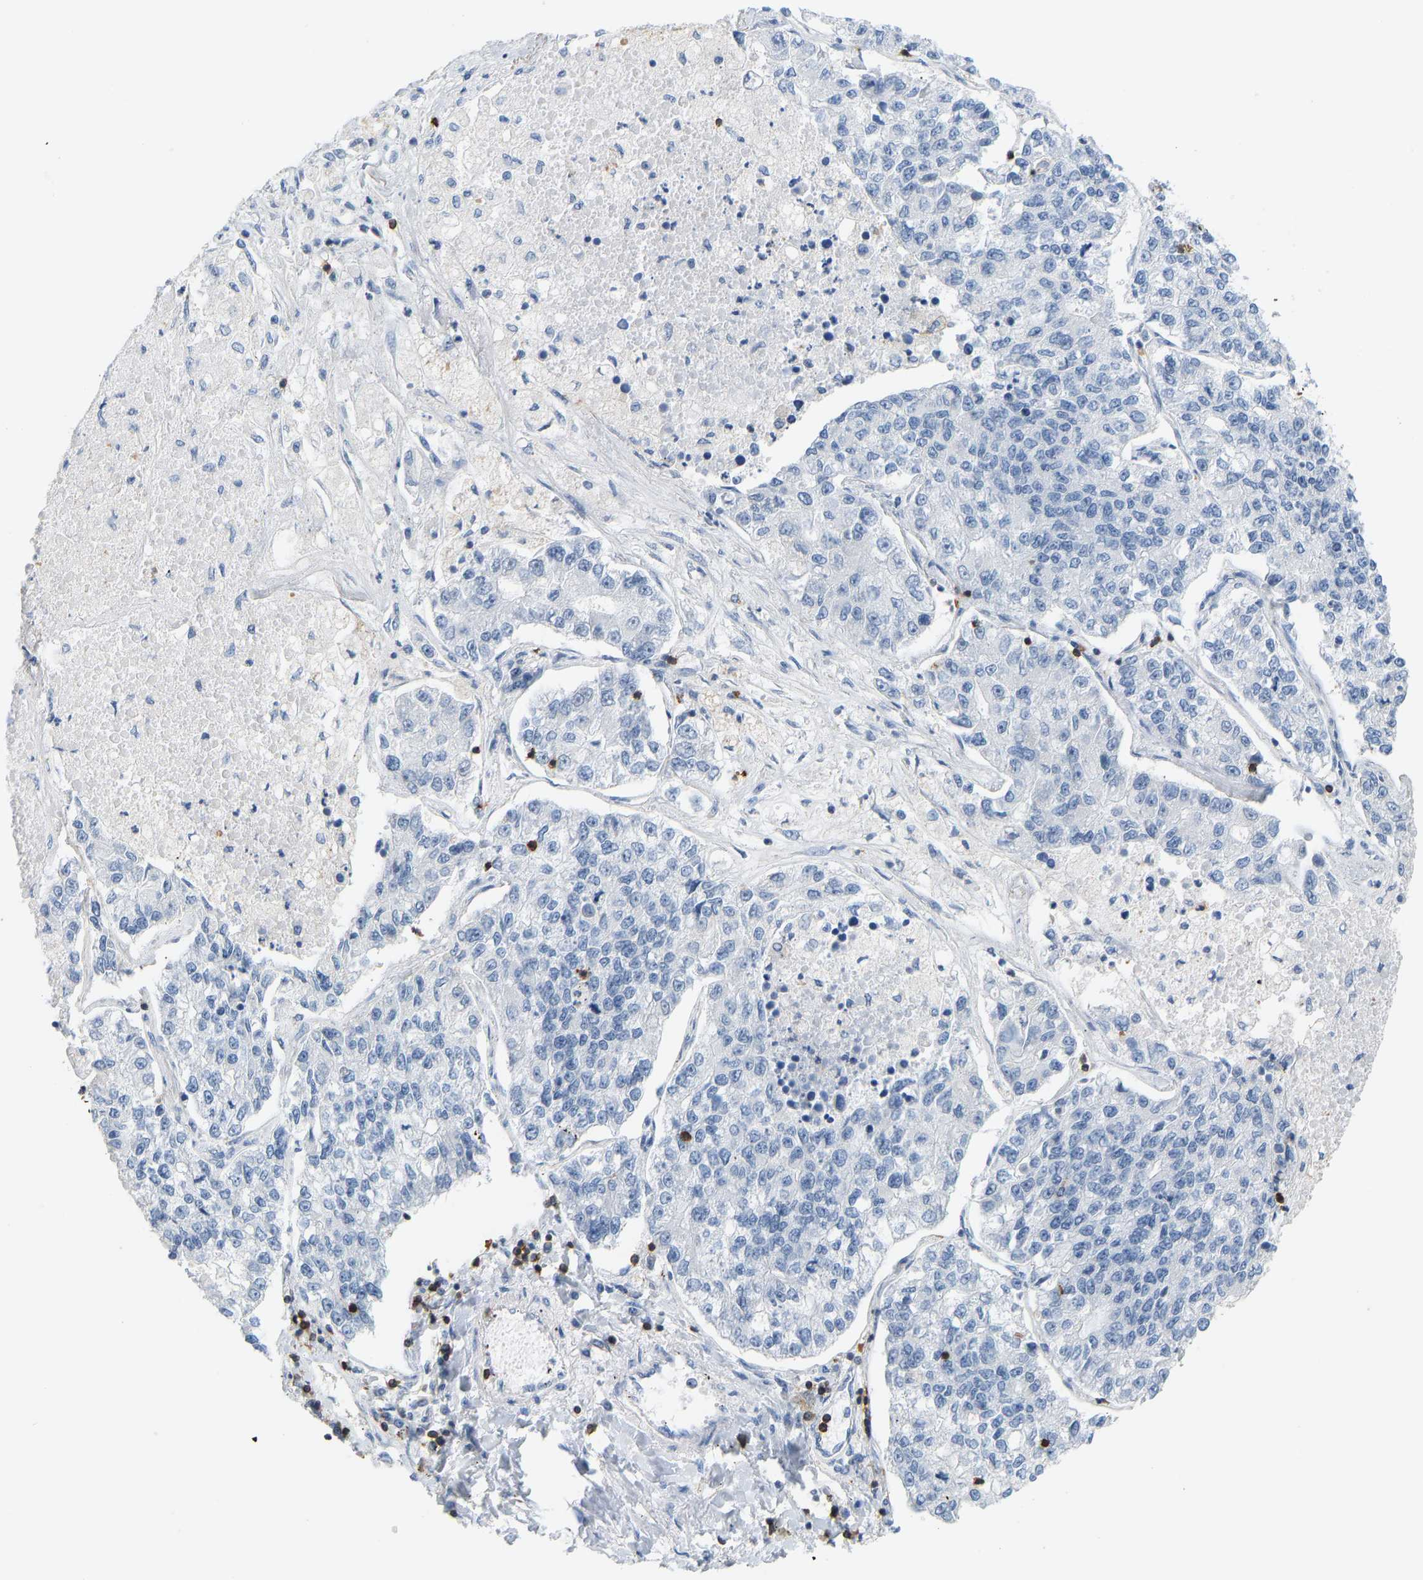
{"staining": {"intensity": "negative", "quantity": "none", "location": "none"}, "tissue": "lung cancer", "cell_type": "Tumor cells", "image_type": "cancer", "snomed": [{"axis": "morphology", "description": "Adenocarcinoma, NOS"}, {"axis": "topography", "description": "Lung"}], "caption": "This micrograph is of lung adenocarcinoma stained with immunohistochemistry (IHC) to label a protein in brown with the nuclei are counter-stained blue. There is no positivity in tumor cells.", "gene": "EVL", "patient": {"sex": "male", "age": 49}}